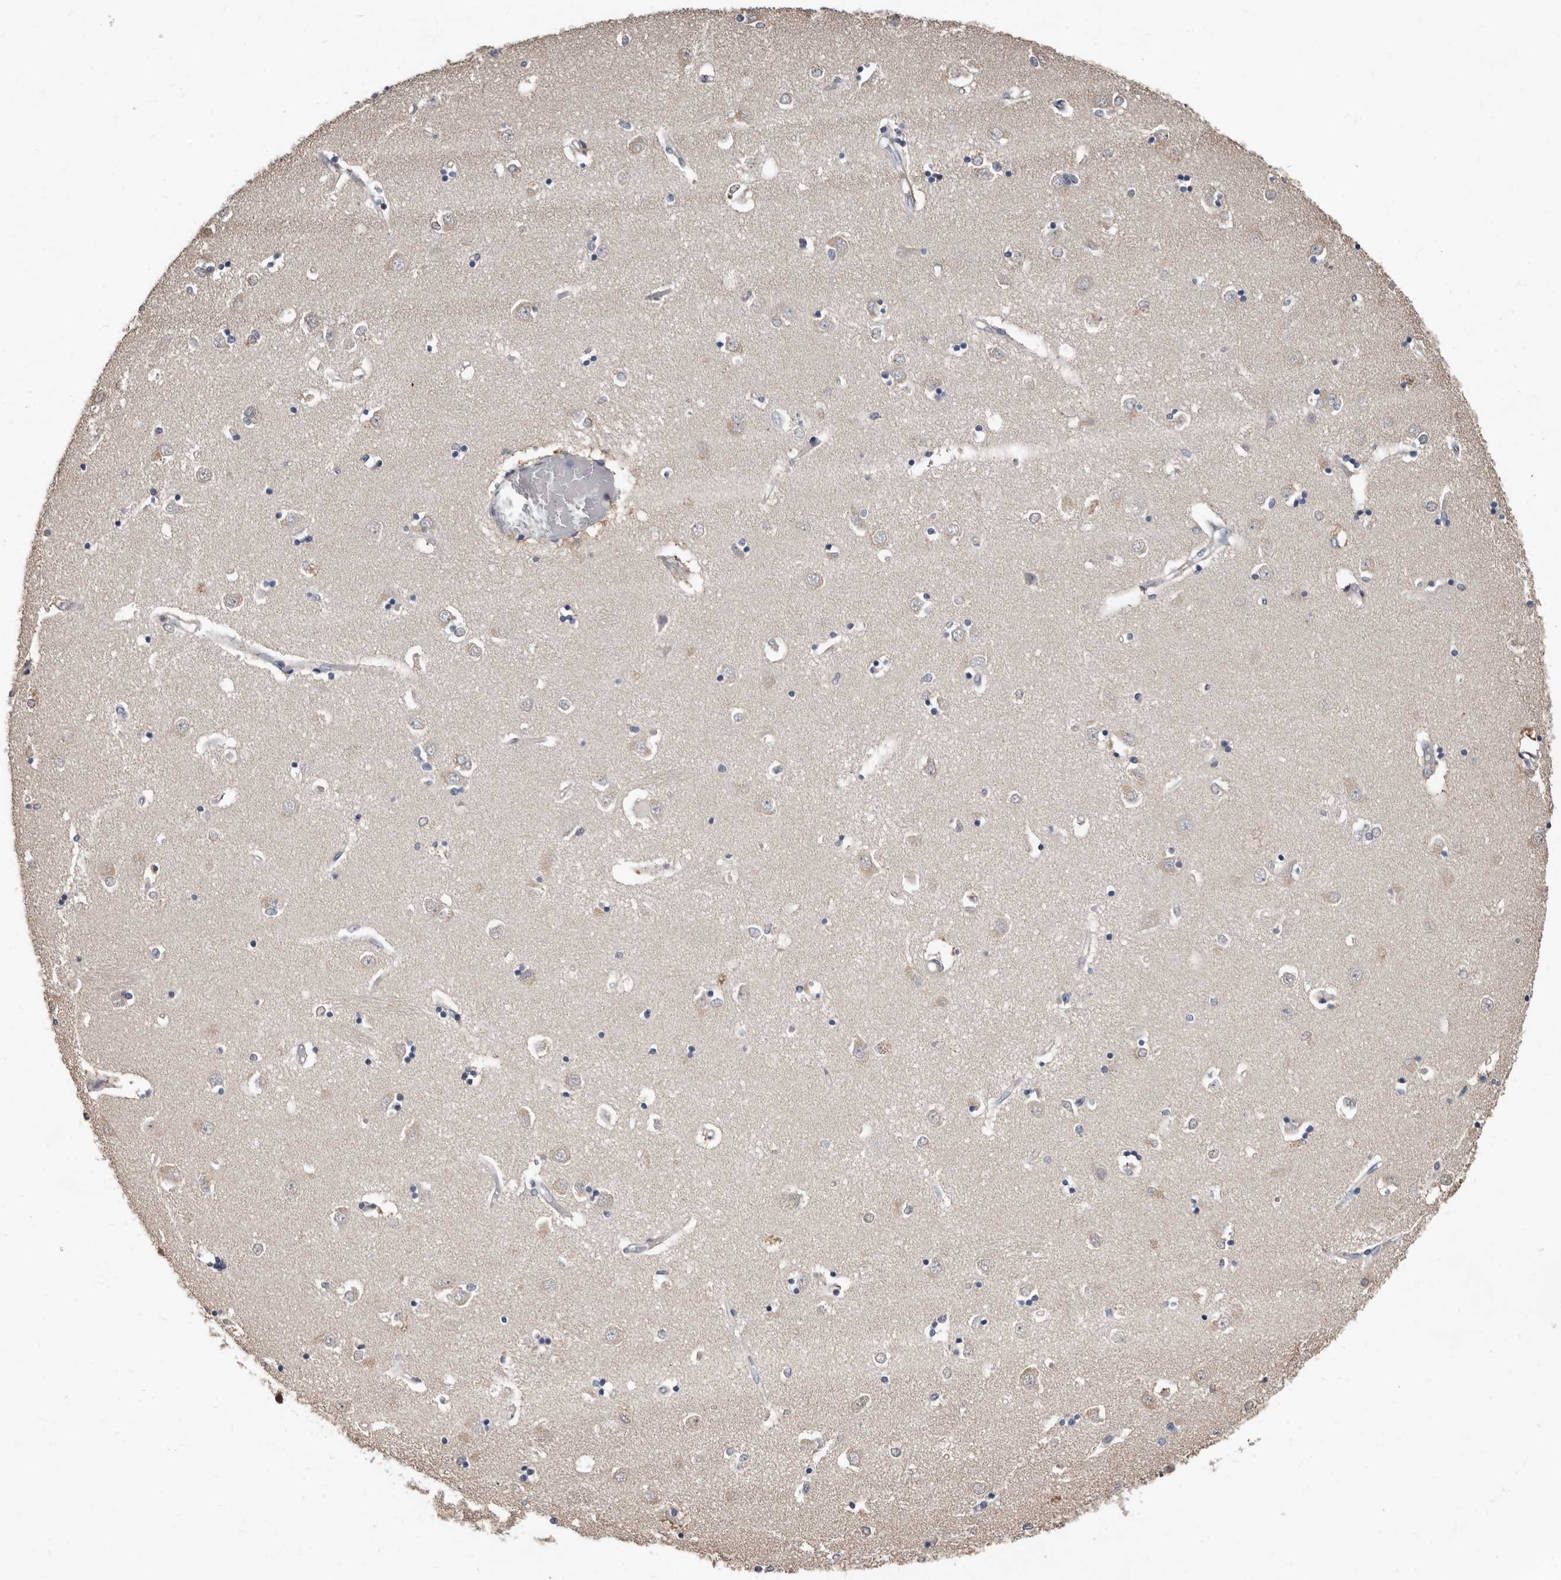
{"staining": {"intensity": "negative", "quantity": "none", "location": "none"}, "tissue": "caudate", "cell_type": "Glial cells", "image_type": "normal", "snomed": [{"axis": "morphology", "description": "Normal tissue, NOS"}, {"axis": "topography", "description": "Lateral ventricle wall"}], "caption": "This histopathology image is of benign caudate stained with IHC to label a protein in brown with the nuclei are counter-stained blue. There is no positivity in glial cells. The staining is performed using DAB (3,3'-diaminobenzidine) brown chromogen with nuclei counter-stained in using hematoxylin.", "gene": "MRPL18", "patient": {"sex": "male", "age": 45}}